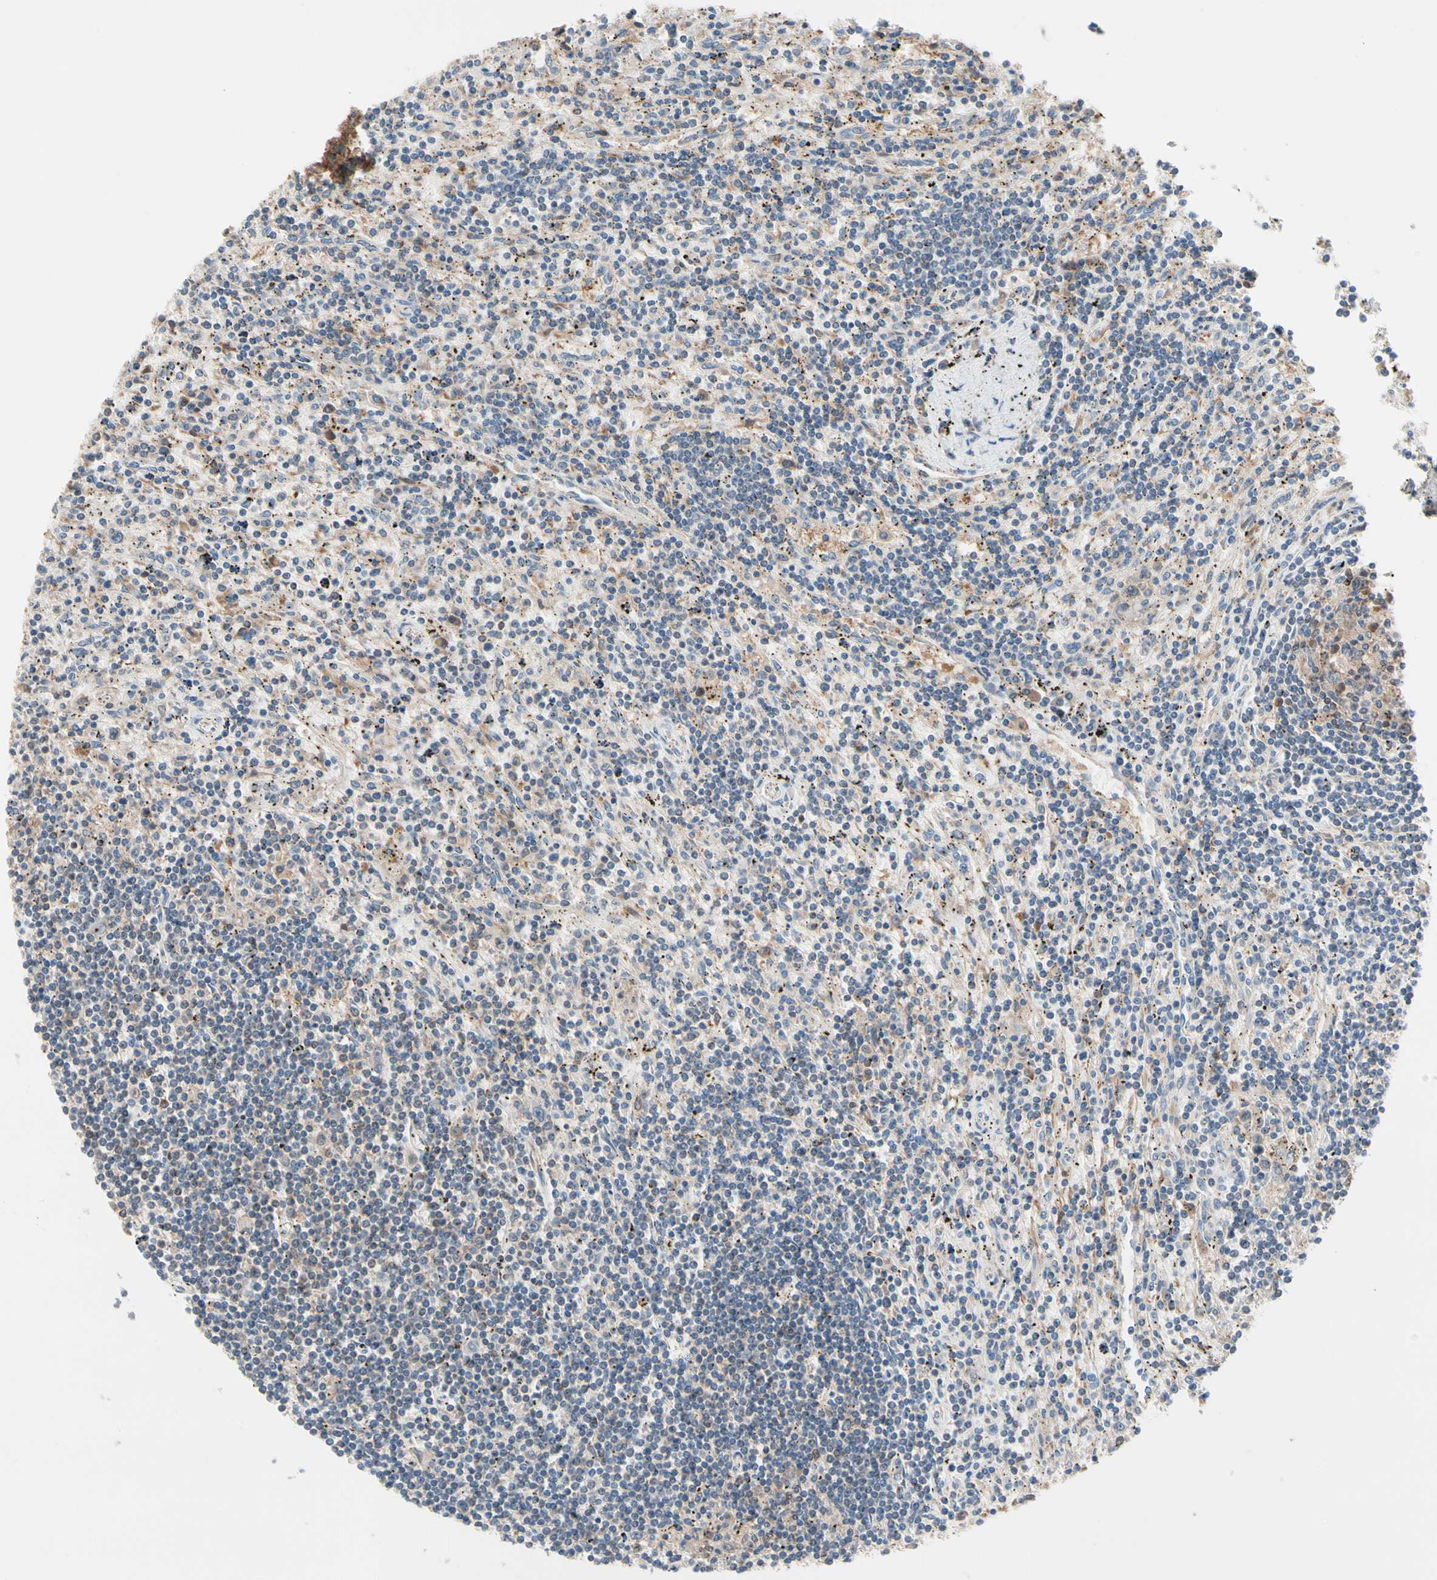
{"staining": {"intensity": "negative", "quantity": "none", "location": "none"}, "tissue": "lymphoma", "cell_type": "Tumor cells", "image_type": "cancer", "snomed": [{"axis": "morphology", "description": "Malignant lymphoma, non-Hodgkin's type, Low grade"}, {"axis": "topography", "description": "Spleen"}], "caption": "A photomicrograph of human malignant lymphoma, non-Hodgkin's type (low-grade) is negative for staining in tumor cells.", "gene": "MTHFS", "patient": {"sex": "male", "age": 76}}